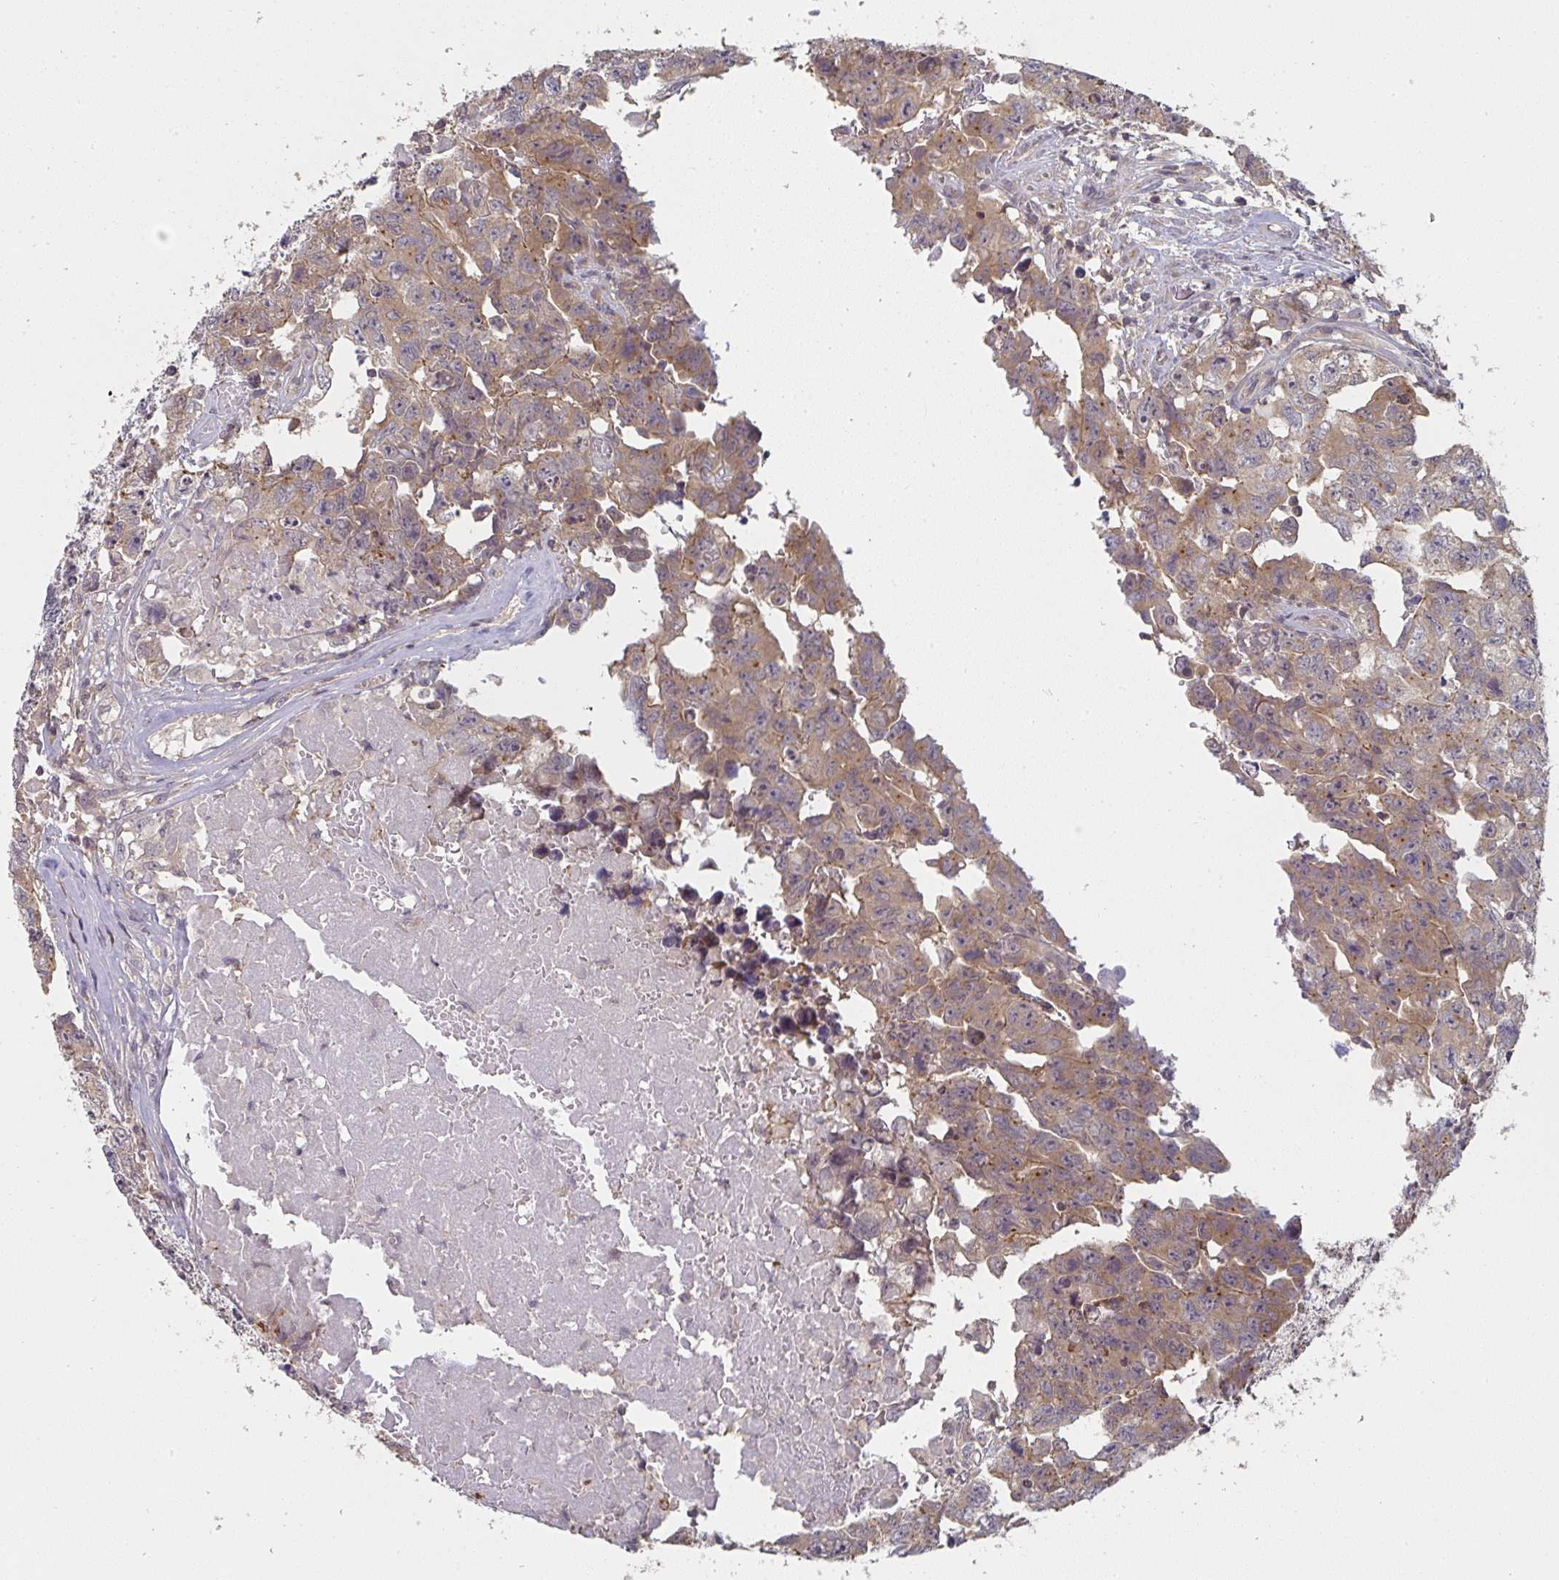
{"staining": {"intensity": "moderate", "quantity": ">75%", "location": "cytoplasmic/membranous"}, "tissue": "testis cancer", "cell_type": "Tumor cells", "image_type": "cancer", "snomed": [{"axis": "morphology", "description": "Carcinoma, Embryonal, NOS"}, {"axis": "topography", "description": "Testis"}], "caption": "Immunohistochemical staining of testis cancer (embryonal carcinoma) displays moderate cytoplasmic/membranous protein staining in about >75% of tumor cells. The protein is shown in brown color, while the nuclei are stained blue.", "gene": "RANGRF", "patient": {"sex": "male", "age": 22}}